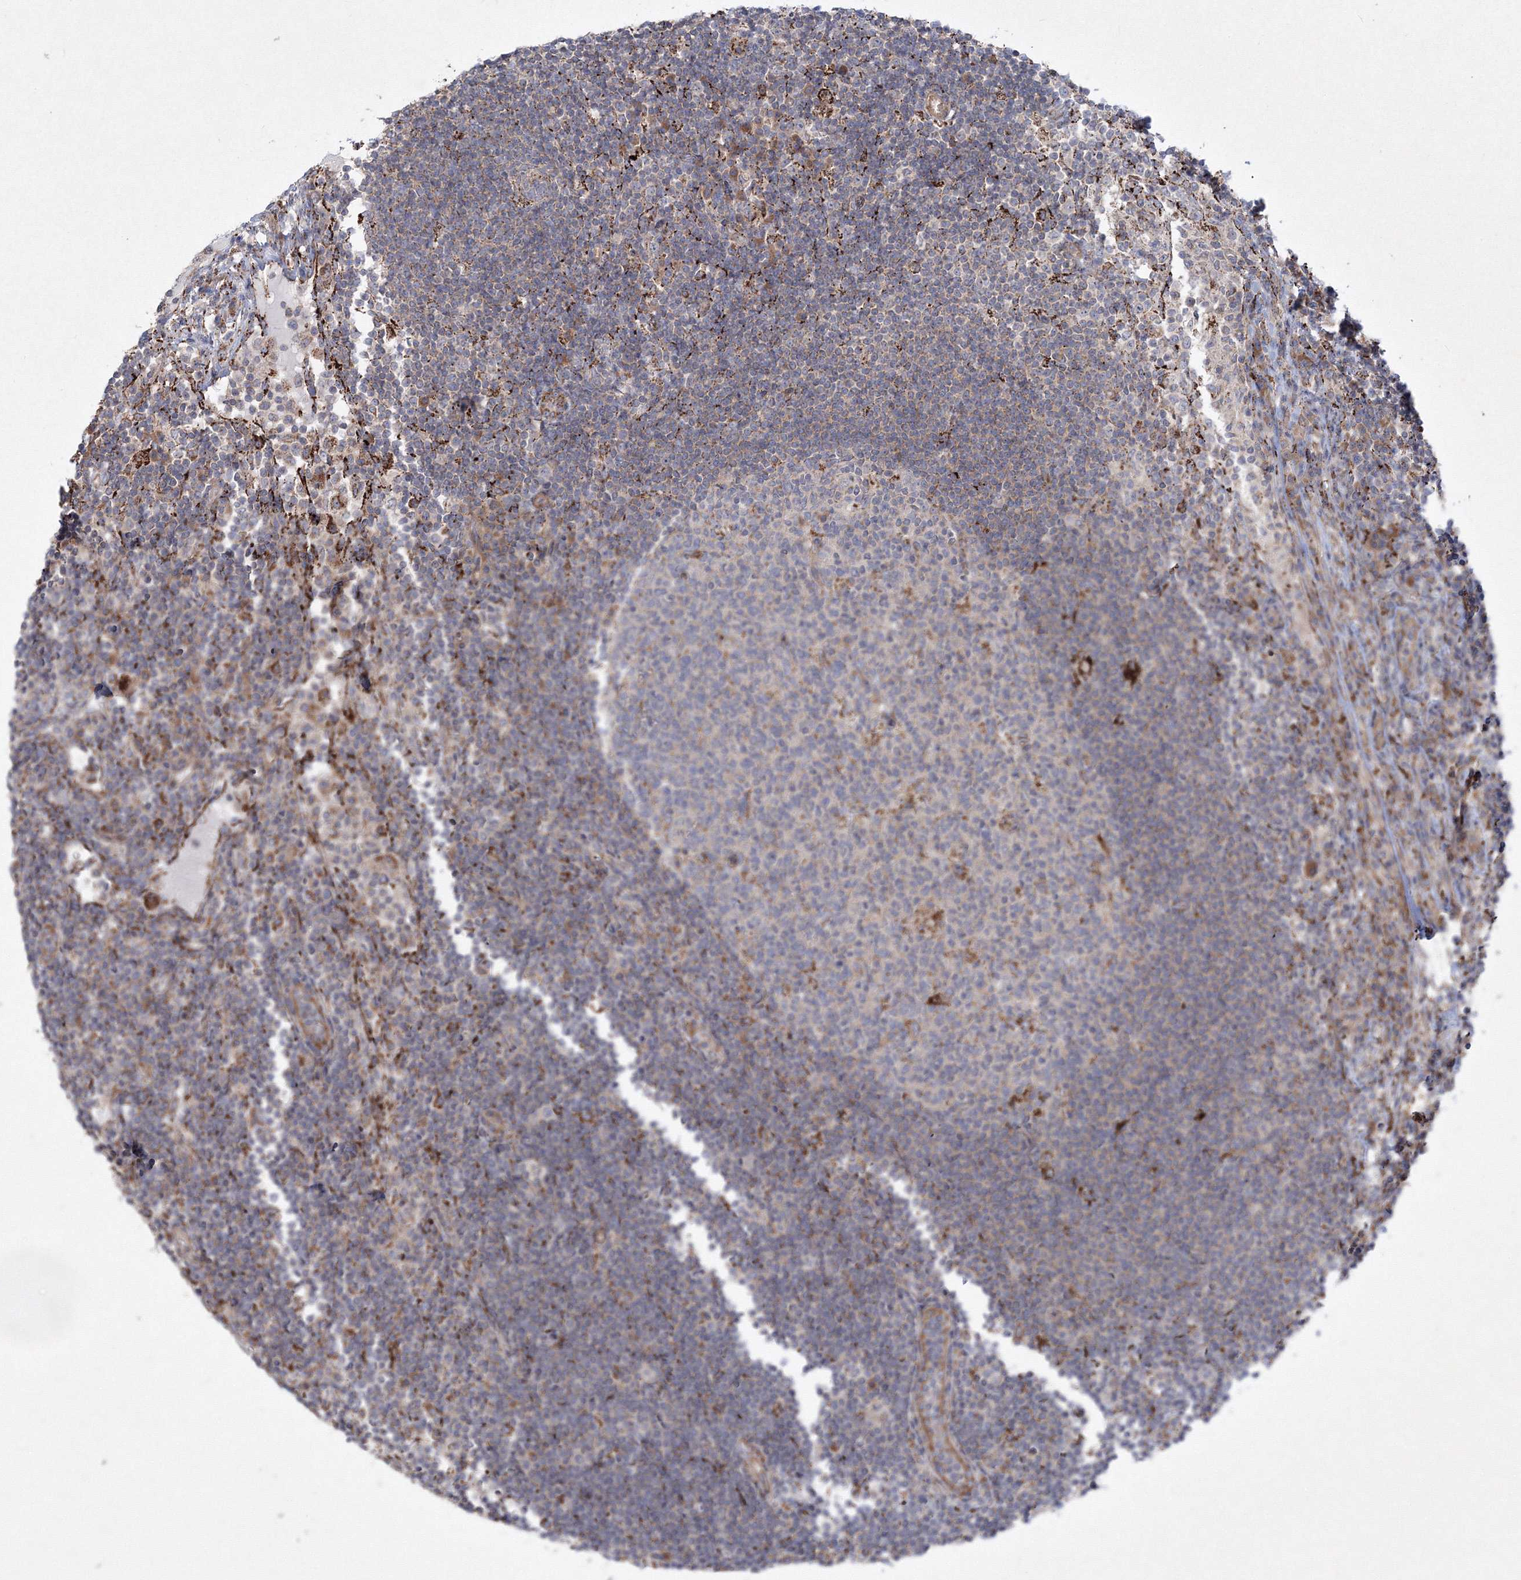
{"staining": {"intensity": "moderate", "quantity": "<25%", "location": "cytoplasmic/membranous"}, "tissue": "lymph node", "cell_type": "Germinal center cells", "image_type": "normal", "snomed": [{"axis": "morphology", "description": "Normal tissue, NOS"}, {"axis": "topography", "description": "Lymph node"}], "caption": "About <25% of germinal center cells in normal human lymph node exhibit moderate cytoplasmic/membranous protein positivity as visualized by brown immunohistochemical staining.", "gene": "WDR49", "patient": {"sex": "female", "age": 53}}